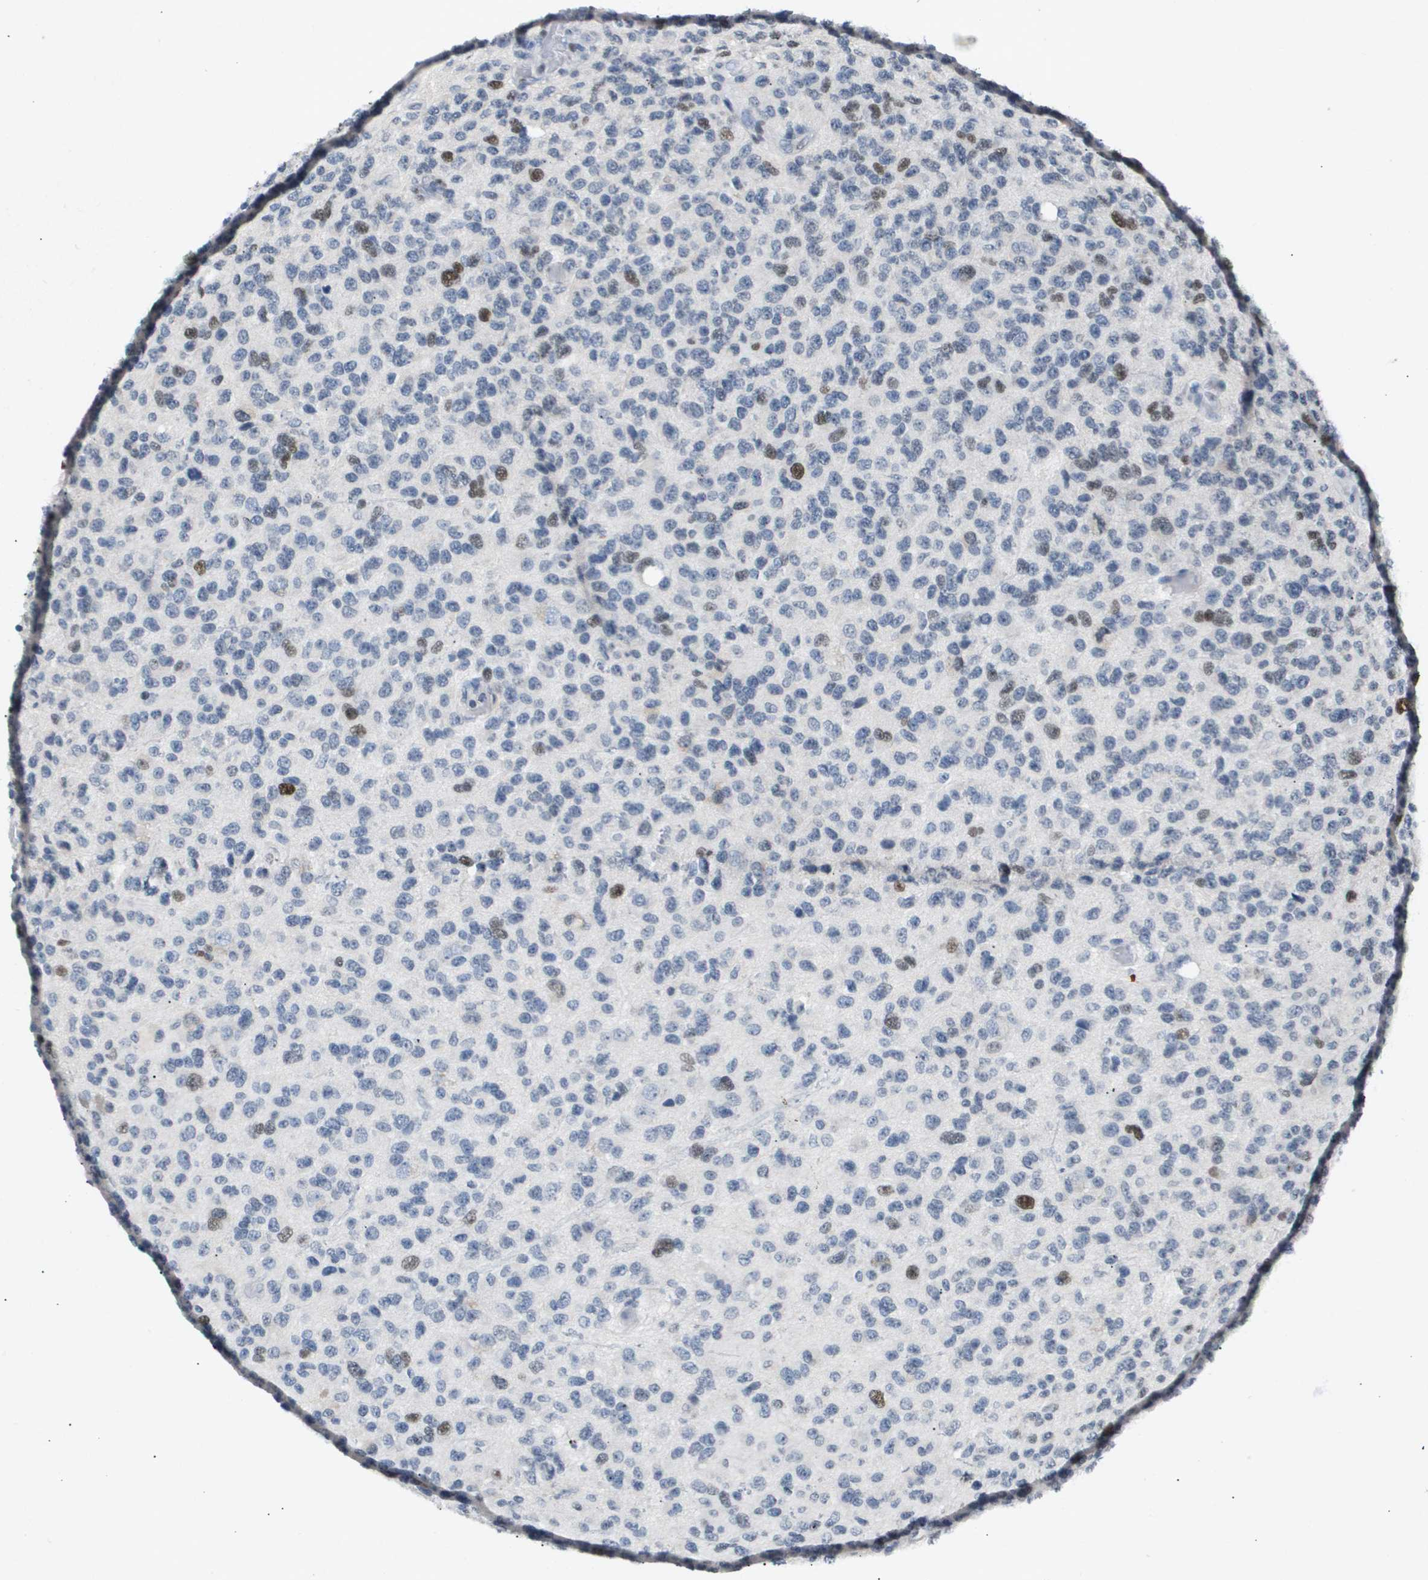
{"staining": {"intensity": "strong", "quantity": "<25%", "location": "nuclear"}, "tissue": "glioma", "cell_type": "Tumor cells", "image_type": "cancer", "snomed": [{"axis": "morphology", "description": "Glioma, malignant, High grade"}, {"axis": "topography", "description": "pancreas cauda"}], "caption": "Tumor cells exhibit strong nuclear expression in about <25% of cells in high-grade glioma (malignant).", "gene": "ANAPC2", "patient": {"sex": "male", "age": 60}}